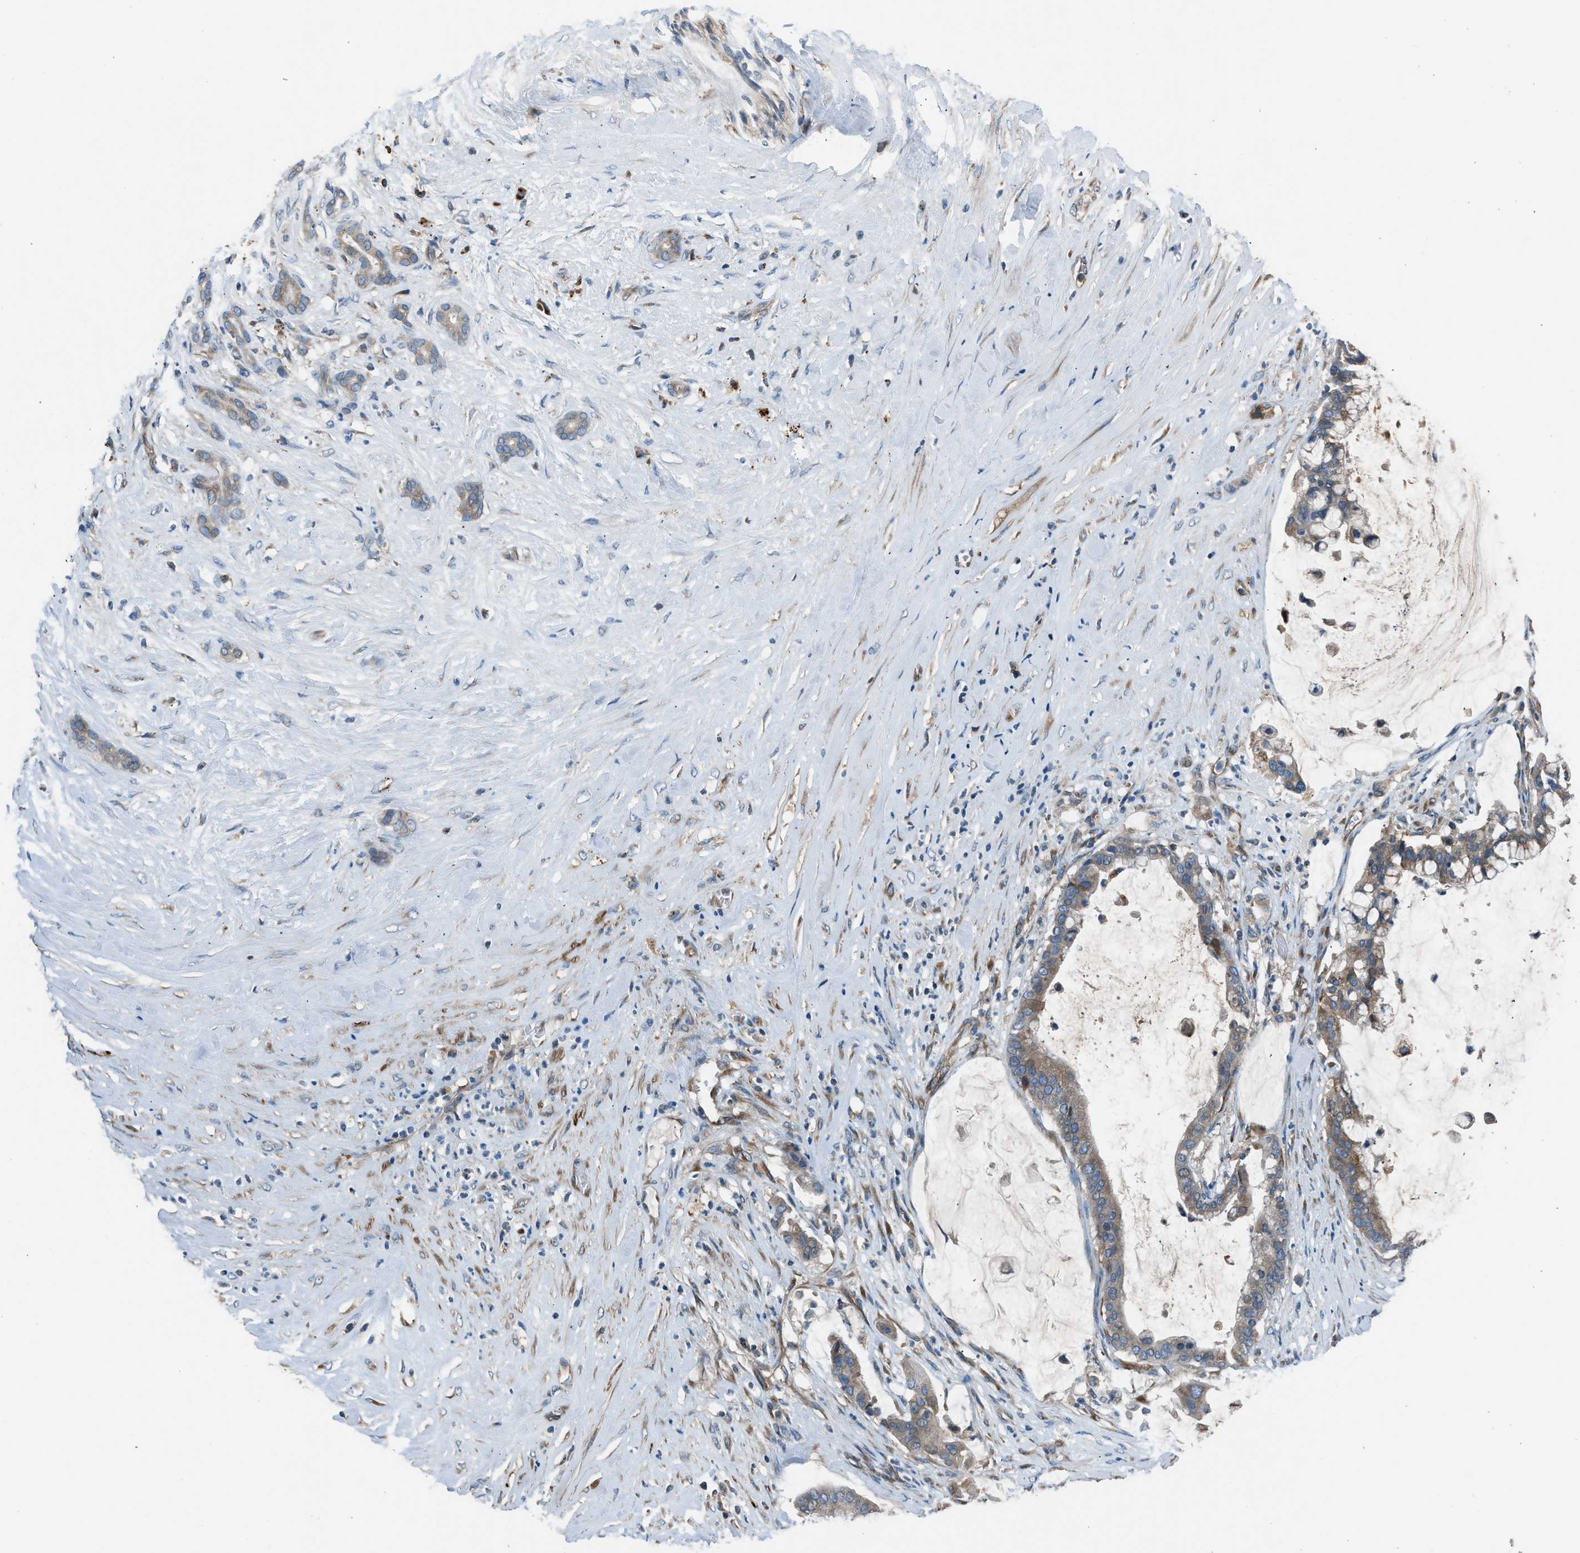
{"staining": {"intensity": "weak", "quantity": "25%-75%", "location": "cytoplasmic/membranous"}, "tissue": "pancreatic cancer", "cell_type": "Tumor cells", "image_type": "cancer", "snomed": [{"axis": "morphology", "description": "Adenocarcinoma, NOS"}, {"axis": "topography", "description": "Pancreas"}], "caption": "A low amount of weak cytoplasmic/membranous staining is appreciated in approximately 25%-75% of tumor cells in adenocarcinoma (pancreatic) tissue.", "gene": "LMBR1", "patient": {"sex": "male", "age": 41}}